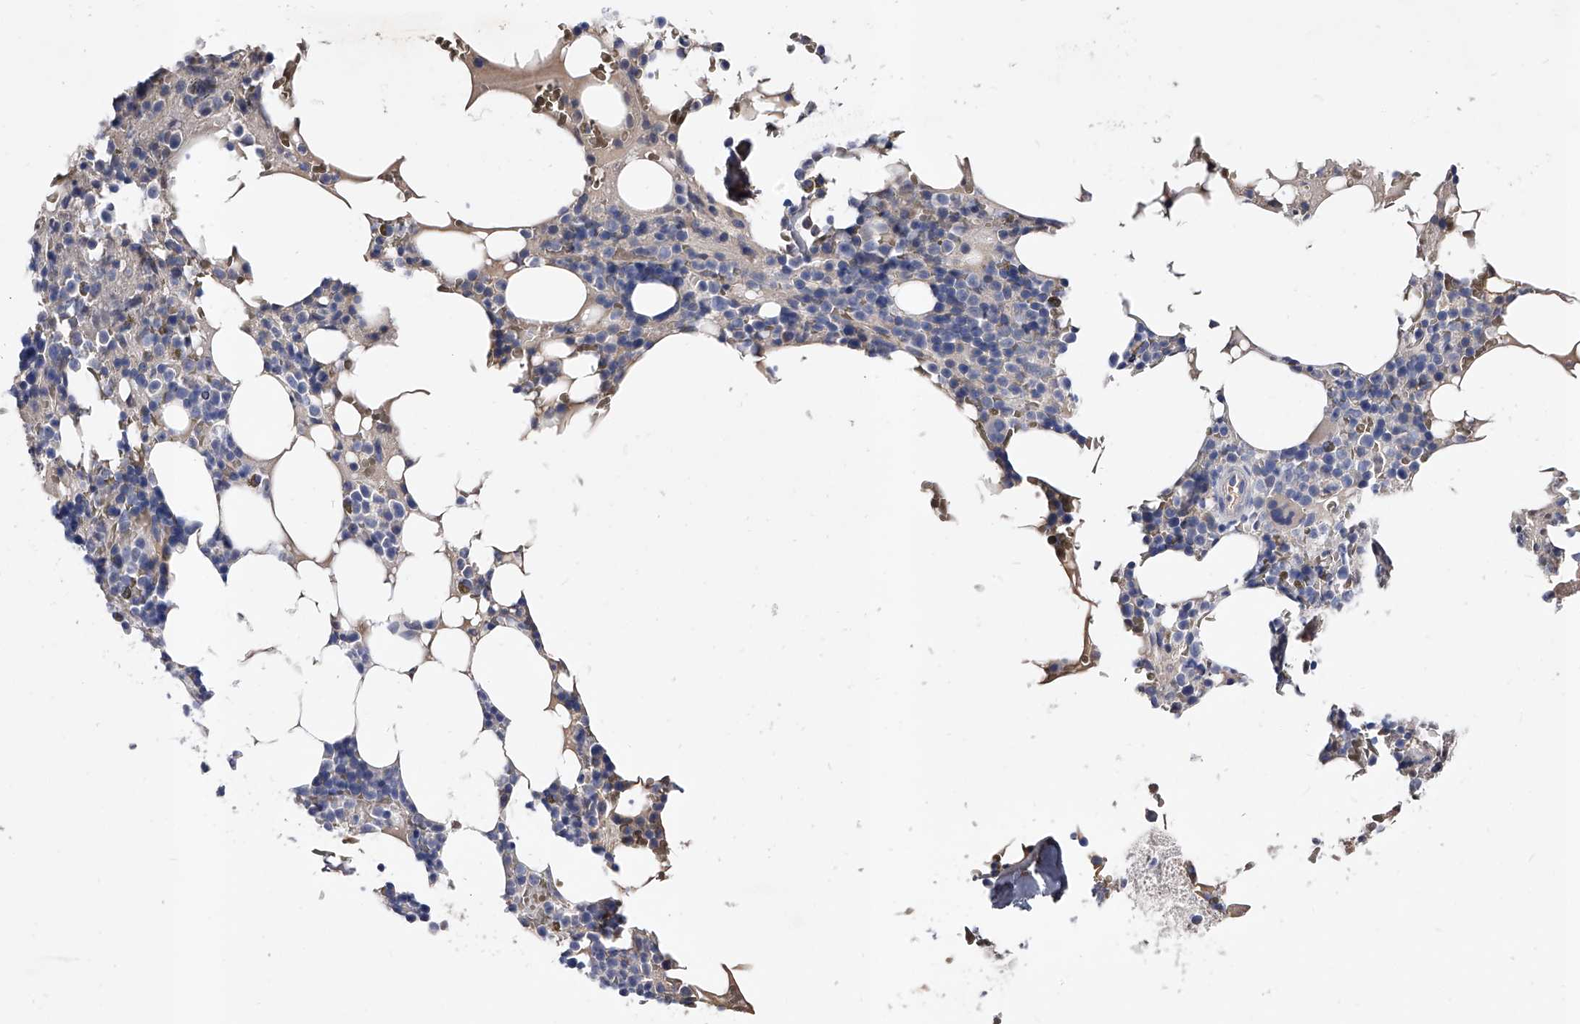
{"staining": {"intensity": "negative", "quantity": "none", "location": "none"}, "tissue": "bone marrow", "cell_type": "Hematopoietic cells", "image_type": "normal", "snomed": [{"axis": "morphology", "description": "Normal tissue, NOS"}, {"axis": "topography", "description": "Bone marrow"}], "caption": "A photomicrograph of bone marrow stained for a protein demonstrates no brown staining in hematopoietic cells.", "gene": "EFCAB7", "patient": {"sex": "male", "age": 58}}